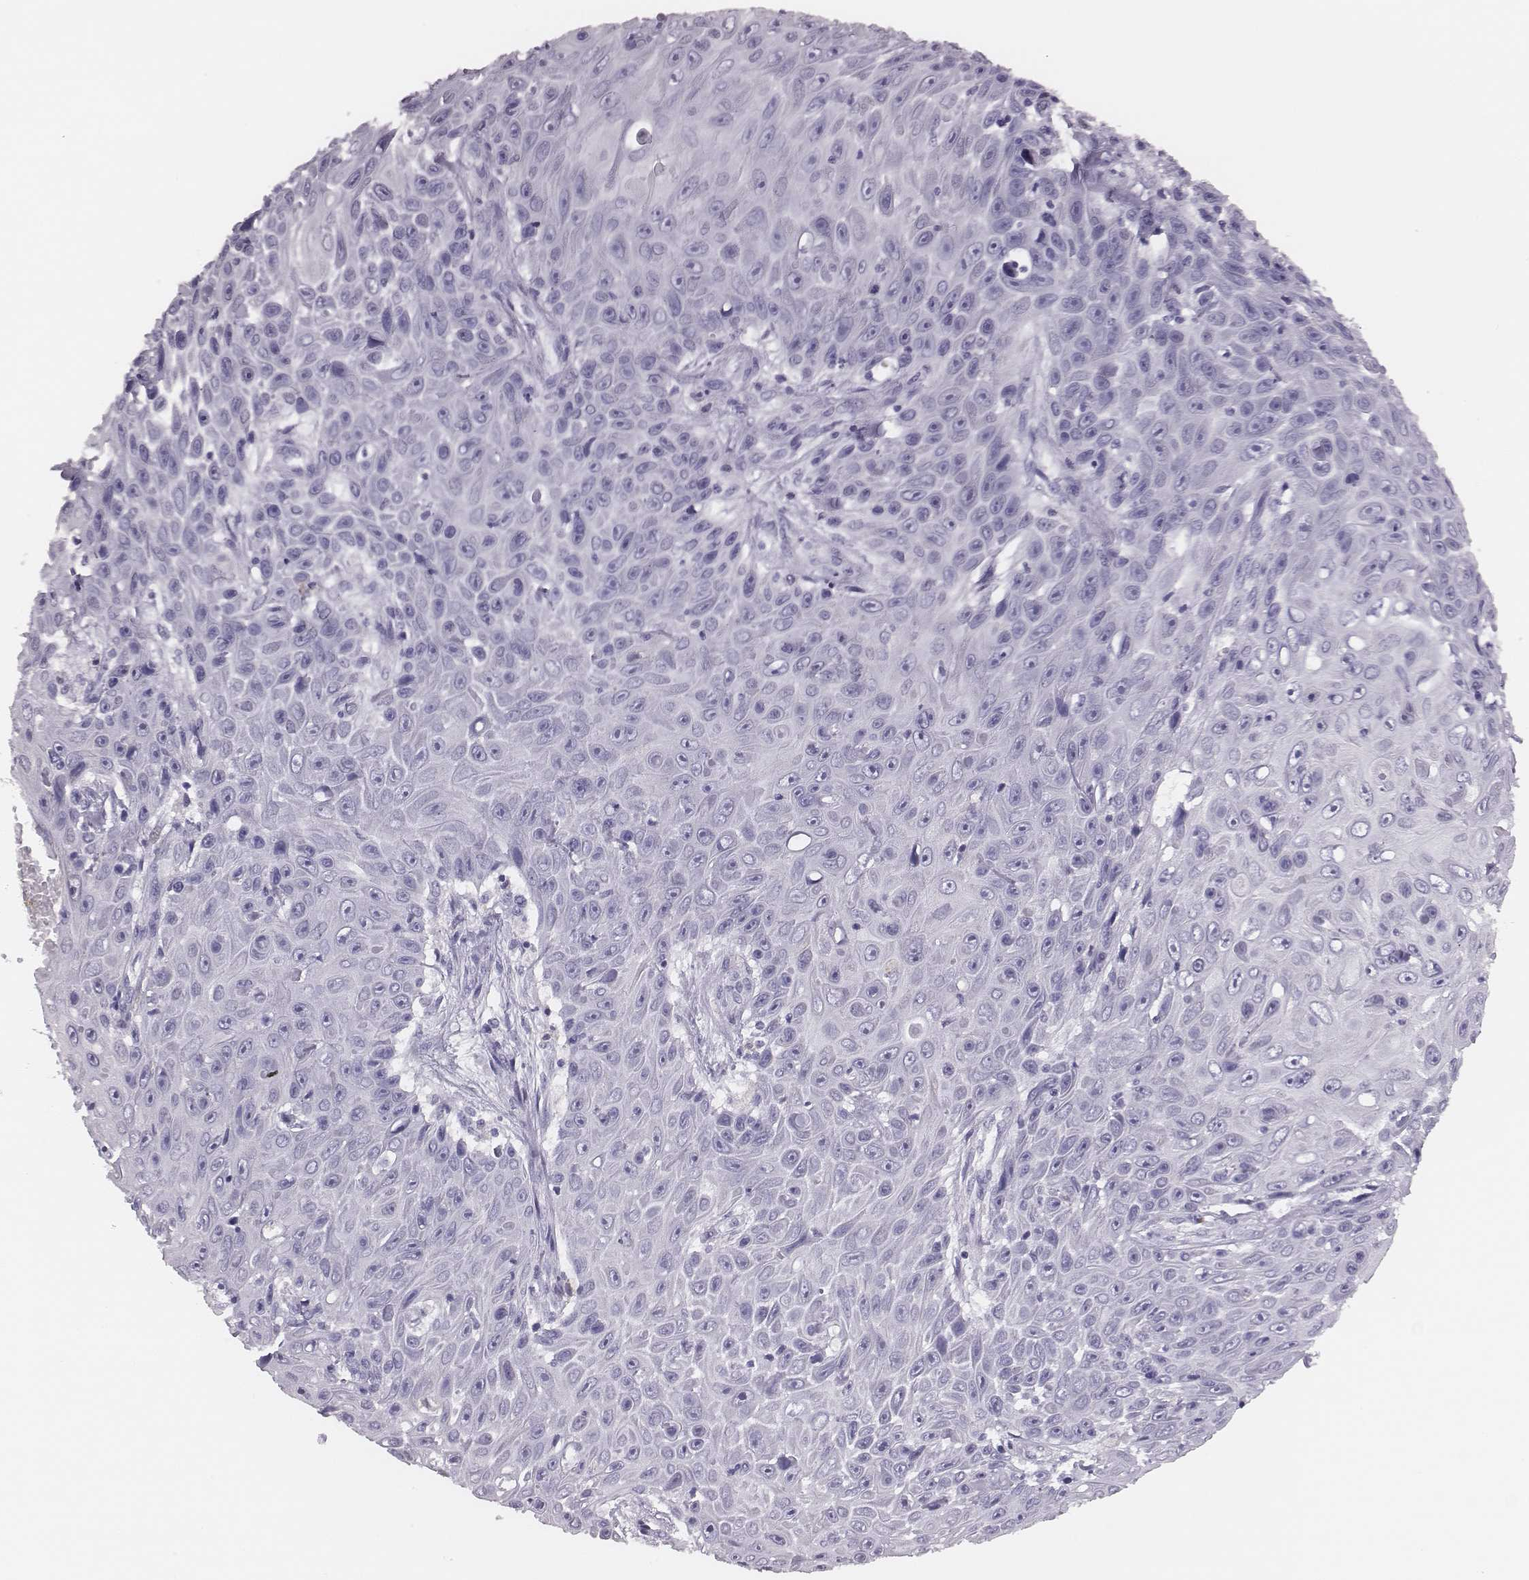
{"staining": {"intensity": "negative", "quantity": "none", "location": "none"}, "tissue": "skin cancer", "cell_type": "Tumor cells", "image_type": "cancer", "snomed": [{"axis": "morphology", "description": "Squamous cell carcinoma, NOS"}, {"axis": "topography", "description": "Skin"}], "caption": "An image of squamous cell carcinoma (skin) stained for a protein exhibits no brown staining in tumor cells.", "gene": "H1-6", "patient": {"sex": "male", "age": 82}}